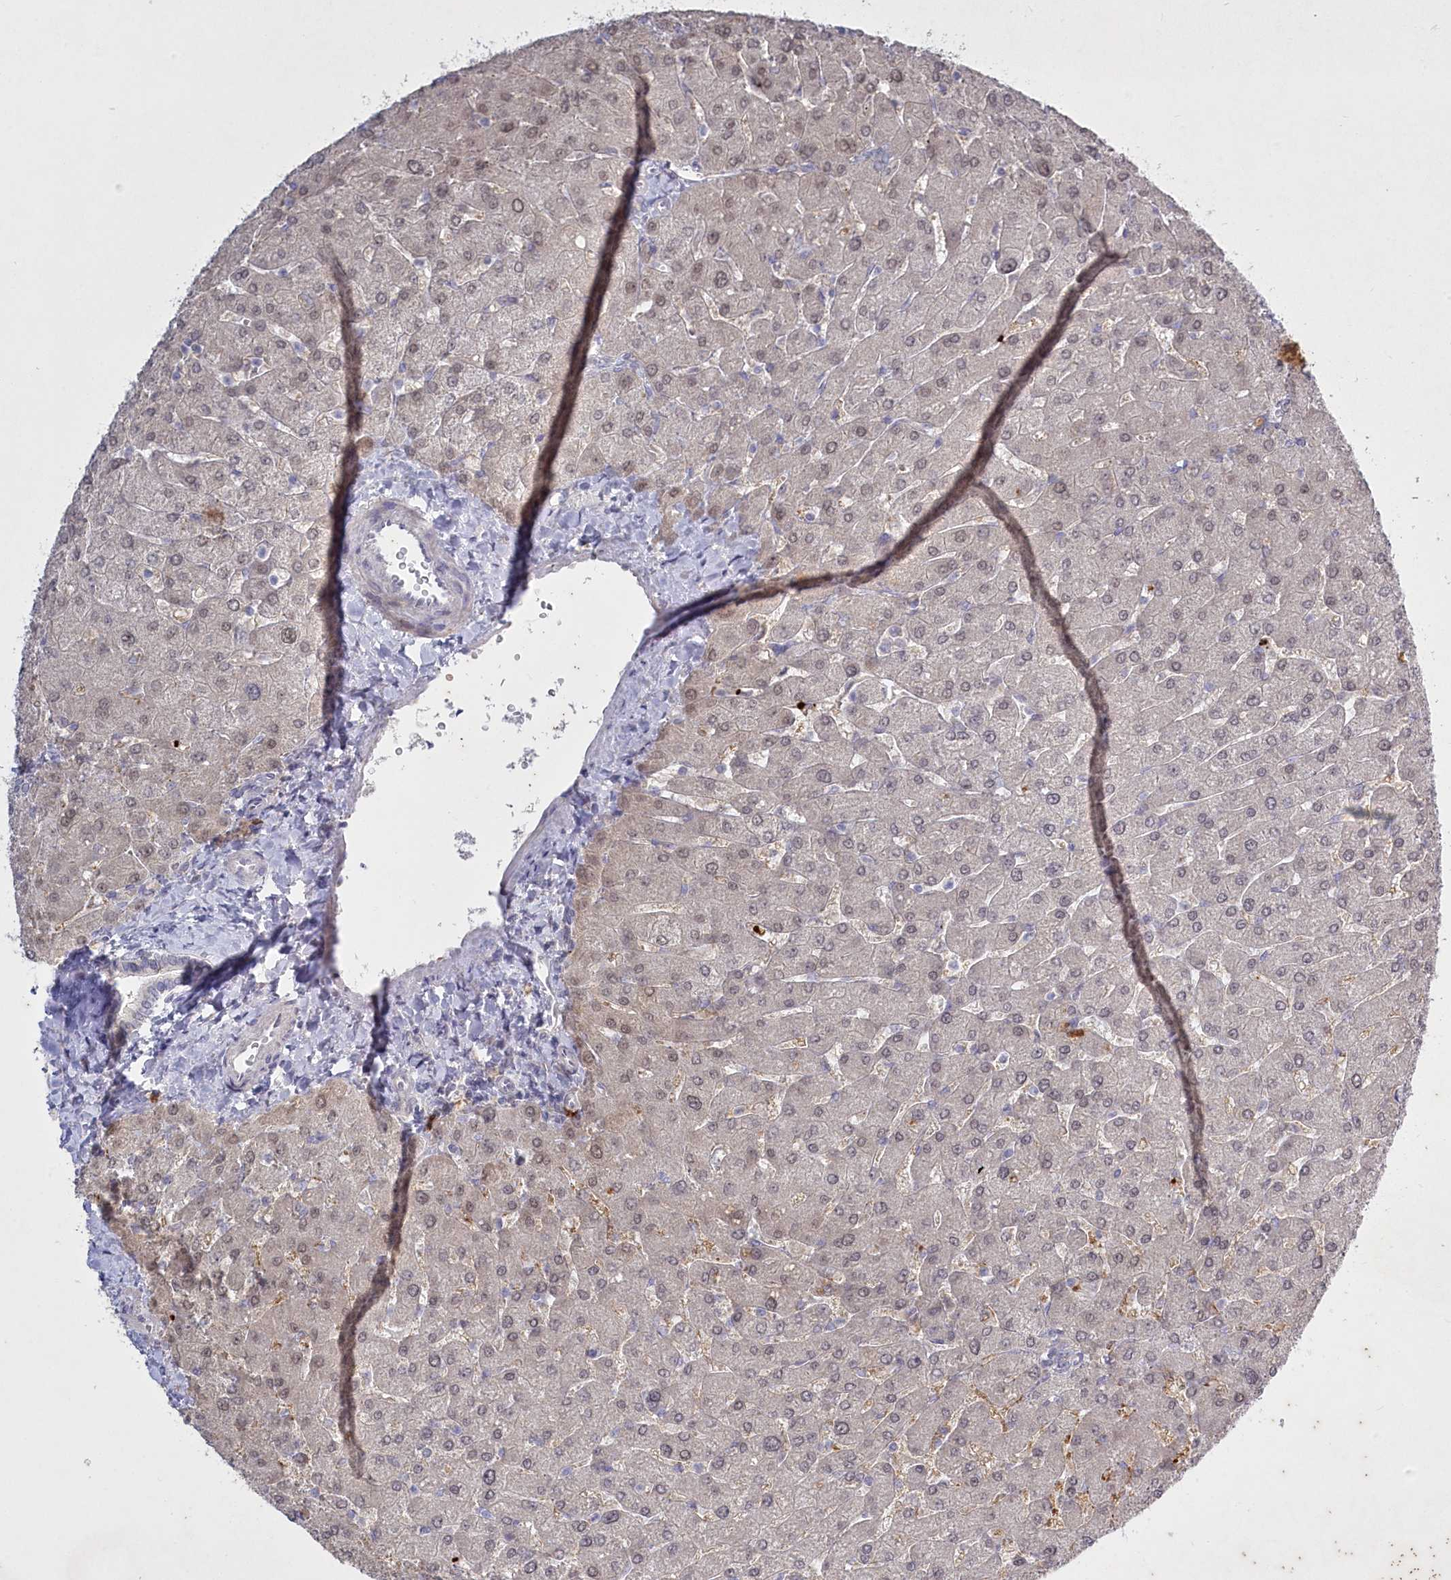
{"staining": {"intensity": "negative", "quantity": "none", "location": "none"}, "tissue": "liver", "cell_type": "Cholangiocytes", "image_type": "normal", "snomed": [{"axis": "morphology", "description": "Normal tissue, NOS"}, {"axis": "topography", "description": "Liver"}], "caption": "This is an immunohistochemistry image of unremarkable human liver. There is no staining in cholangiocytes.", "gene": "ABITRAM", "patient": {"sex": "male", "age": 55}}